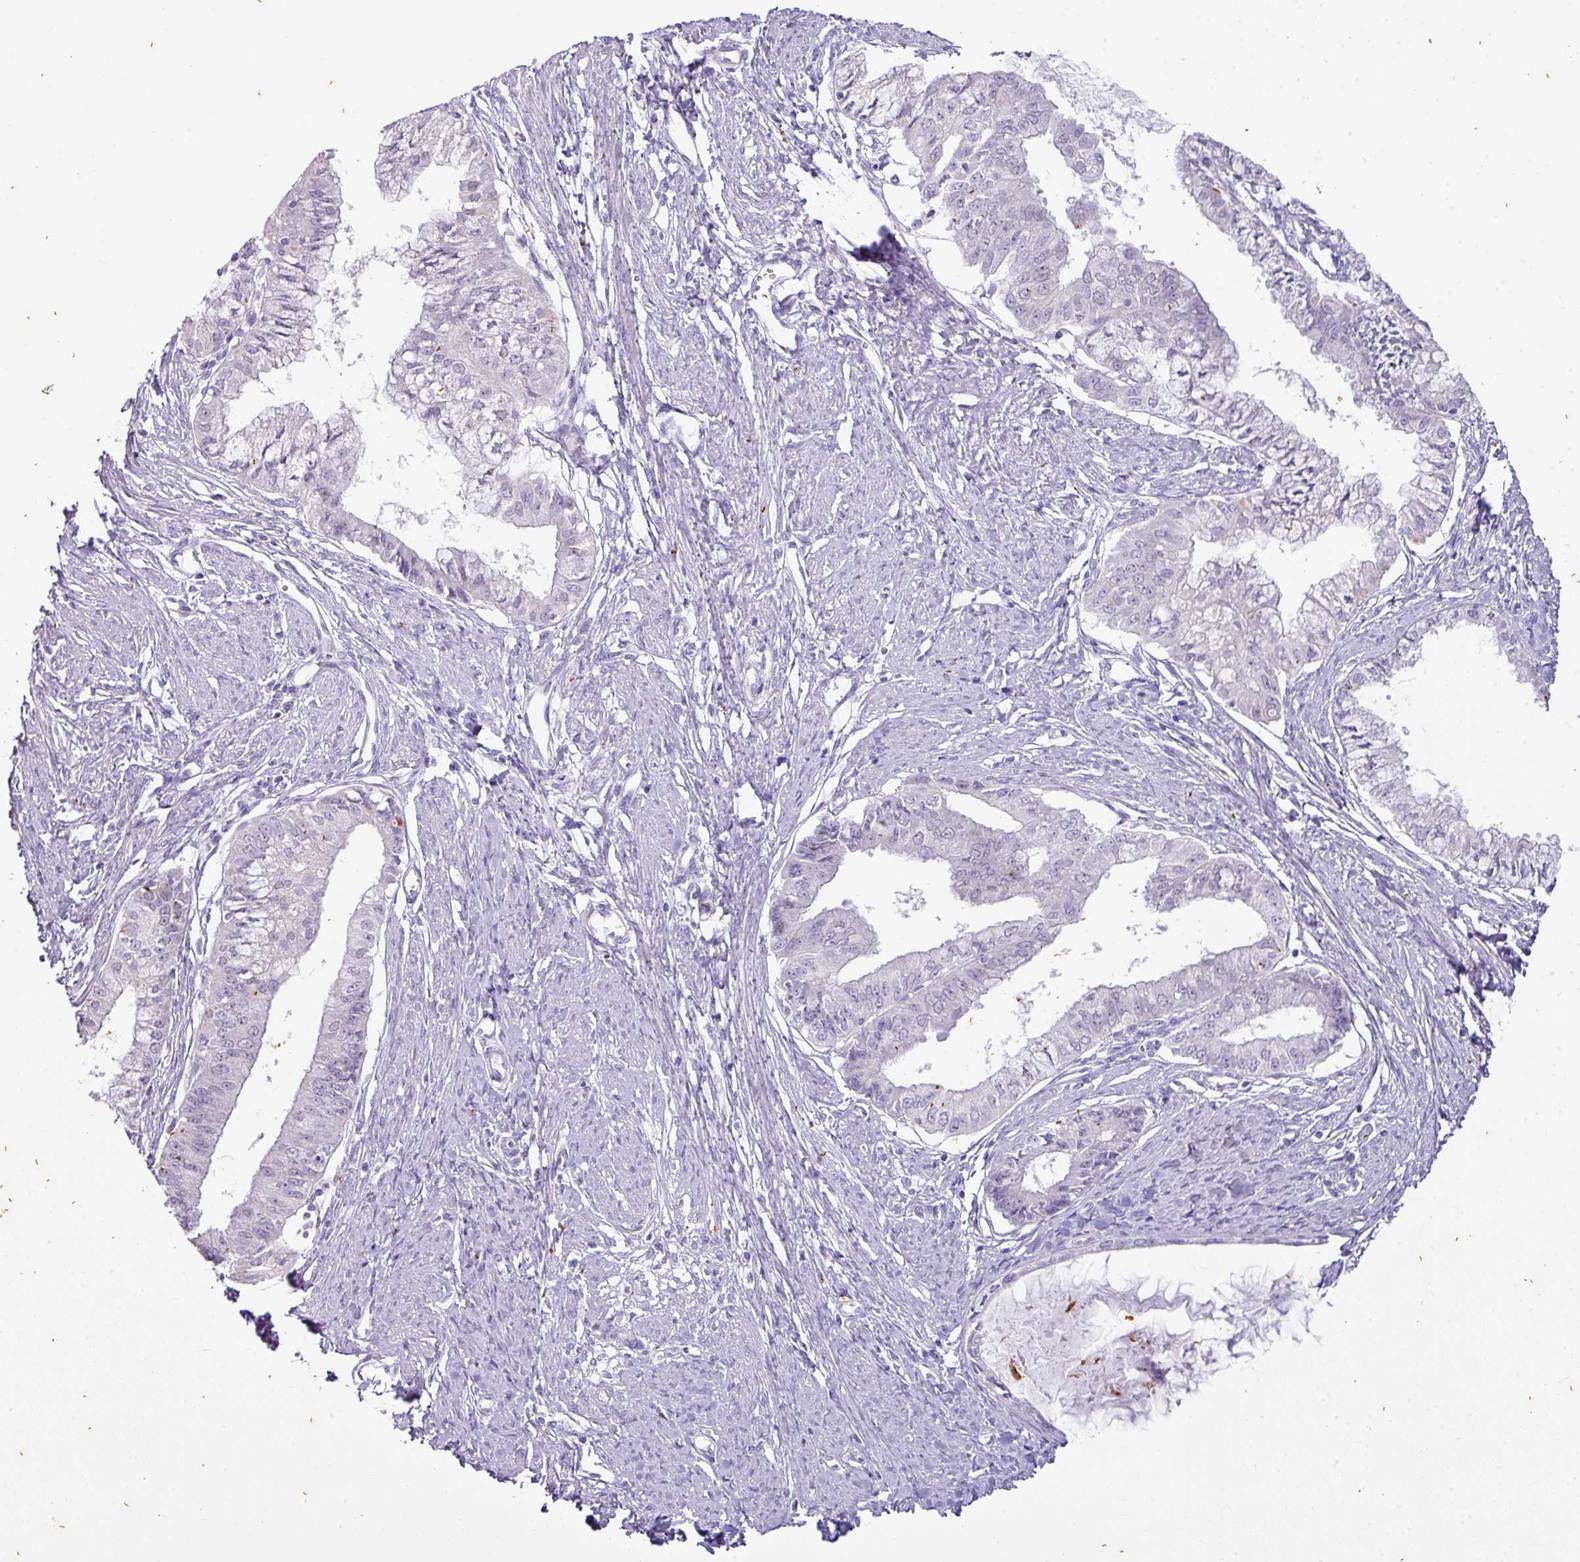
{"staining": {"intensity": "moderate", "quantity": "<25%", "location": "cytoplasmic/membranous"}, "tissue": "endometrial cancer", "cell_type": "Tumor cells", "image_type": "cancer", "snomed": [{"axis": "morphology", "description": "Adenocarcinoma, NOS"}, {"axis": "topography", "description": "Endometrium"}], "caption": "Protein analysis of endometrial adenocarcinoma tissue exhibits moderate cytoplasmic/membranous staining in about <25% of tumor cells.", "gene": "OR52N1", "patient": {"sex": "female", "age": 76}}